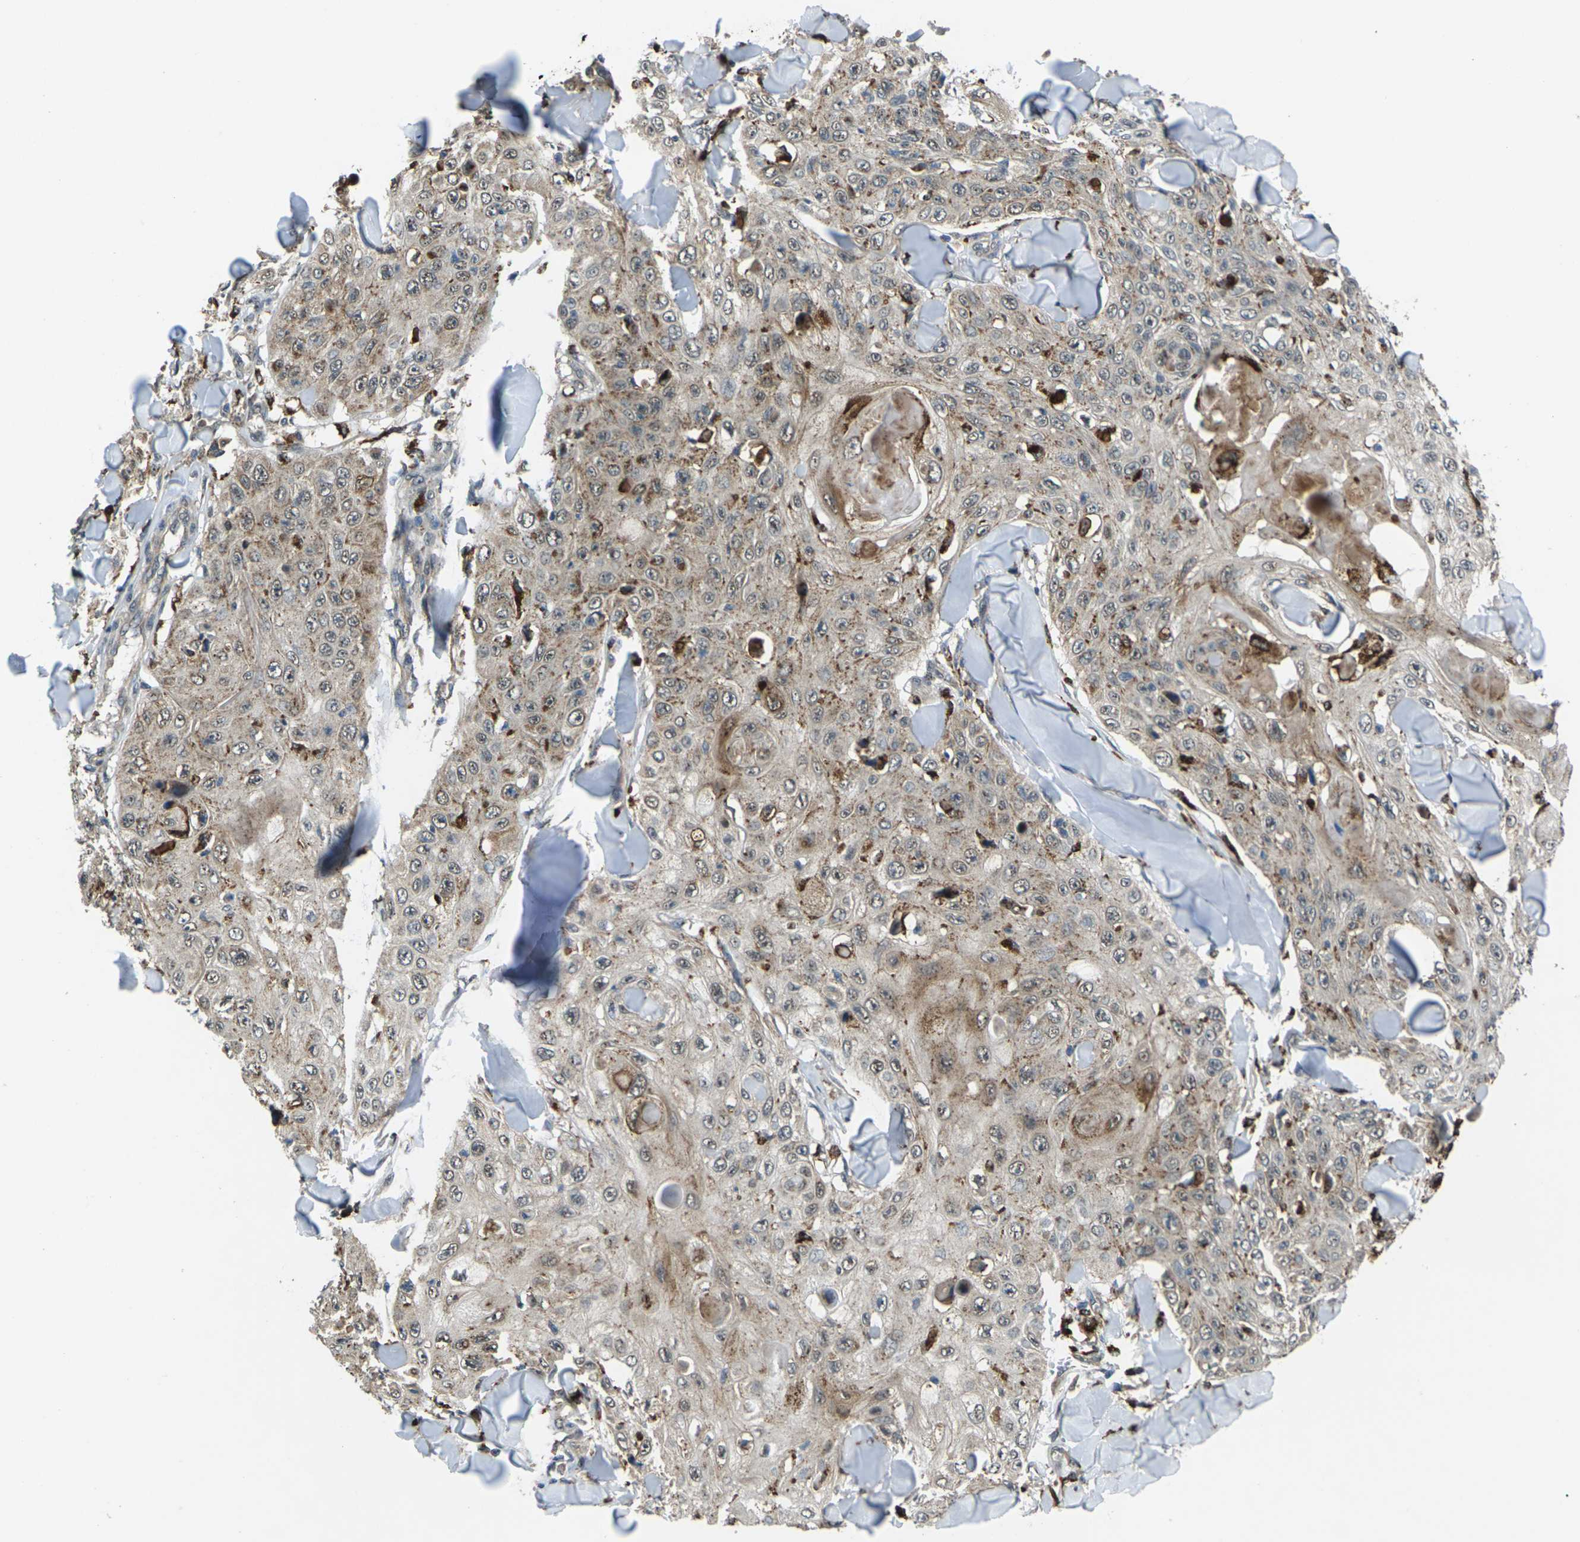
{"staining": {"intensity": "moderate", "quantity": "25%-75%", "location": "cytoplasmic/membranous"}, "tissue": "skin cancer", "cell_type": "Tumor cells", "image_type": "cancer", "snomed": [{"axis": "morphology", "description": "Squamous cell carcinoma, NOS"}, {"axis": "topography", "description": "Skin"}], "caption": "Tumor cells display medium levels of moderate cytoplasmic/membranous staining in approximately 25%-75% of cells in human skin cancer.", "gene": "SLC31A2", "patient": {"sex": "male", "age": 86}}